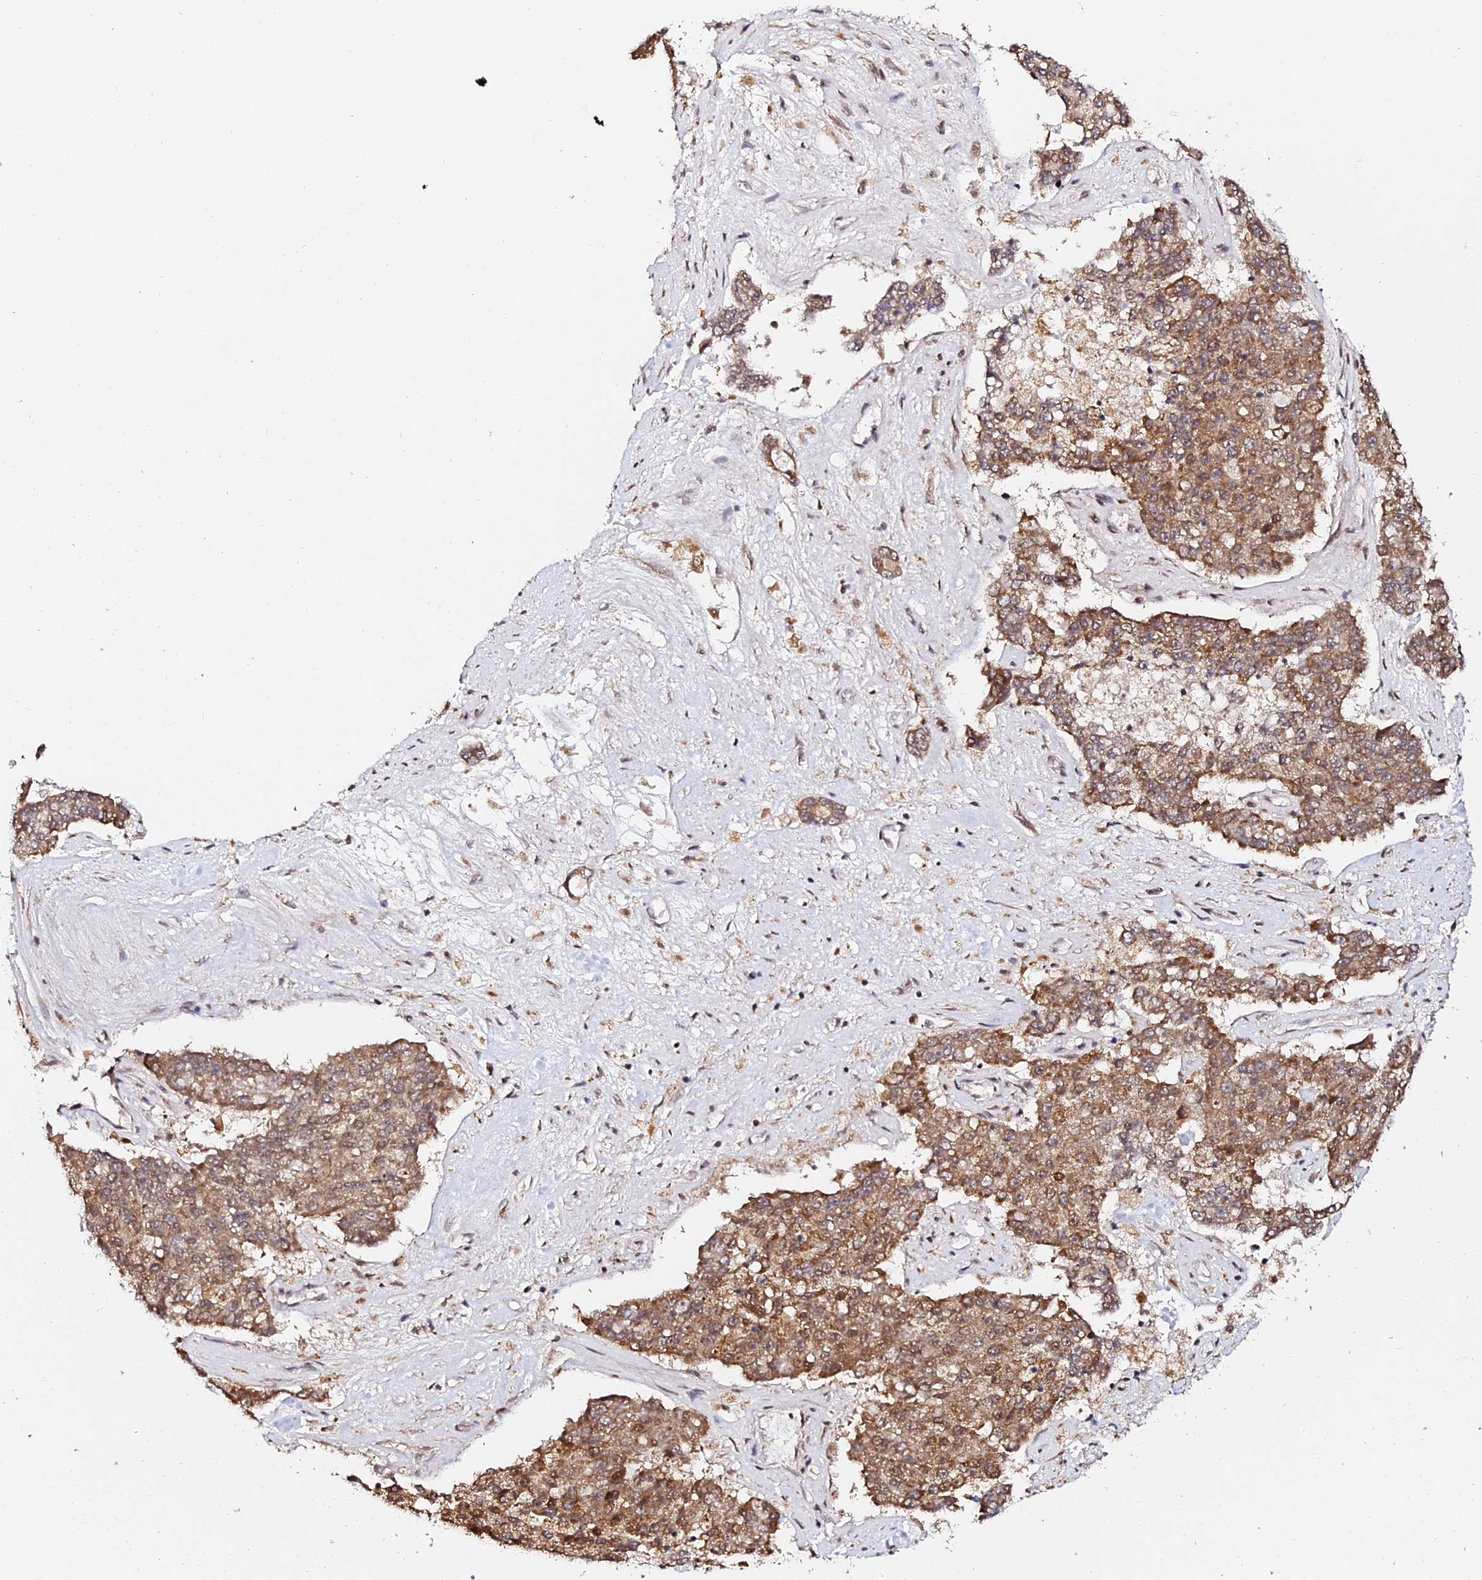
{"staining": {"intensity": "moderate", "quantity": ">75%", "location": "cytoplasmic/membranous,nuclear"}, "tissue": "pancreatic cancer", "cell_type": "Tumor cells", "image_type": "cancer", "snomed": [{"axis": "morphology", "description": "Adenocarcinoma, NOS"}, {"axis": "topography", "description": "Pancreas"}], "caption": "High-magnification brightfield microscopy of pancreatic adenocarcinoma stained with DAB (brown) and counterstained with hematoxylin (blue). tumor cells exhibit moderate cytoplasmic/membranous and nuclear positivity is present in approximately>75% of cells.", "gene": "MCRS1", "patient": {"sex": "male", "age": 50}}